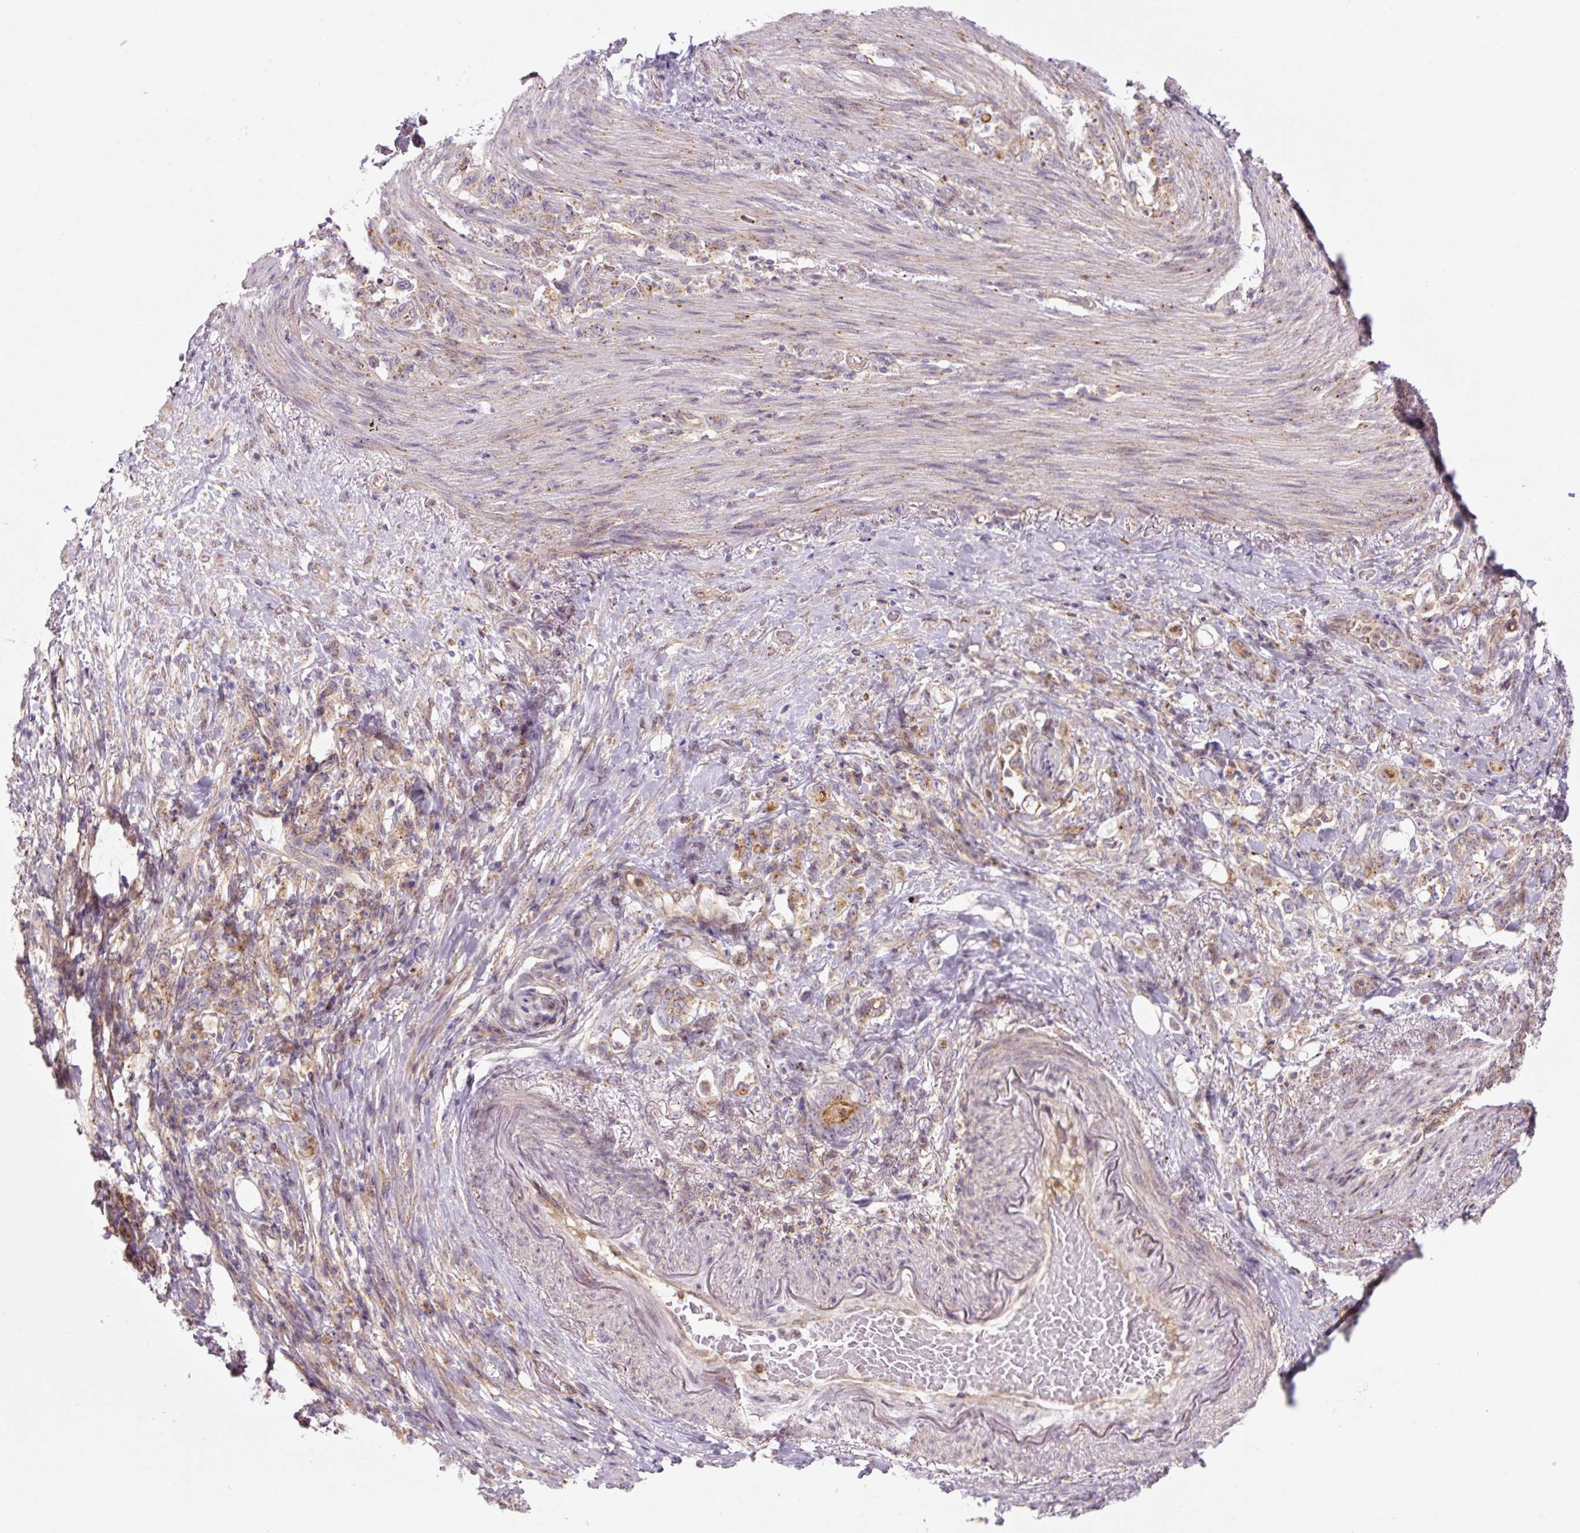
{"staining": {"intensity": "moderate", "quantity": "<25%", "location": "cytoplasmic/membranous"}, "tissue": "stomach cancer", "cell_type": "Tumor cells", "image_type": "cancer", "snomed": [{"axis": "morphology", "description": "Adenocarcinoma, NOS"}, {"axis": "topography", "description": "Stomach"}], "caption": "Immunohistochemical staining of human stomach cancer (adenocarcinoma) reveals low levels of moderate cytoplasmic/membranous staining in approximately <25% of tumor cells. (Brightfield microscopy of DAB IHC at high magnification).", "gene": "ZSWIM7", "patient": {"sex": "female", "age": 79}}